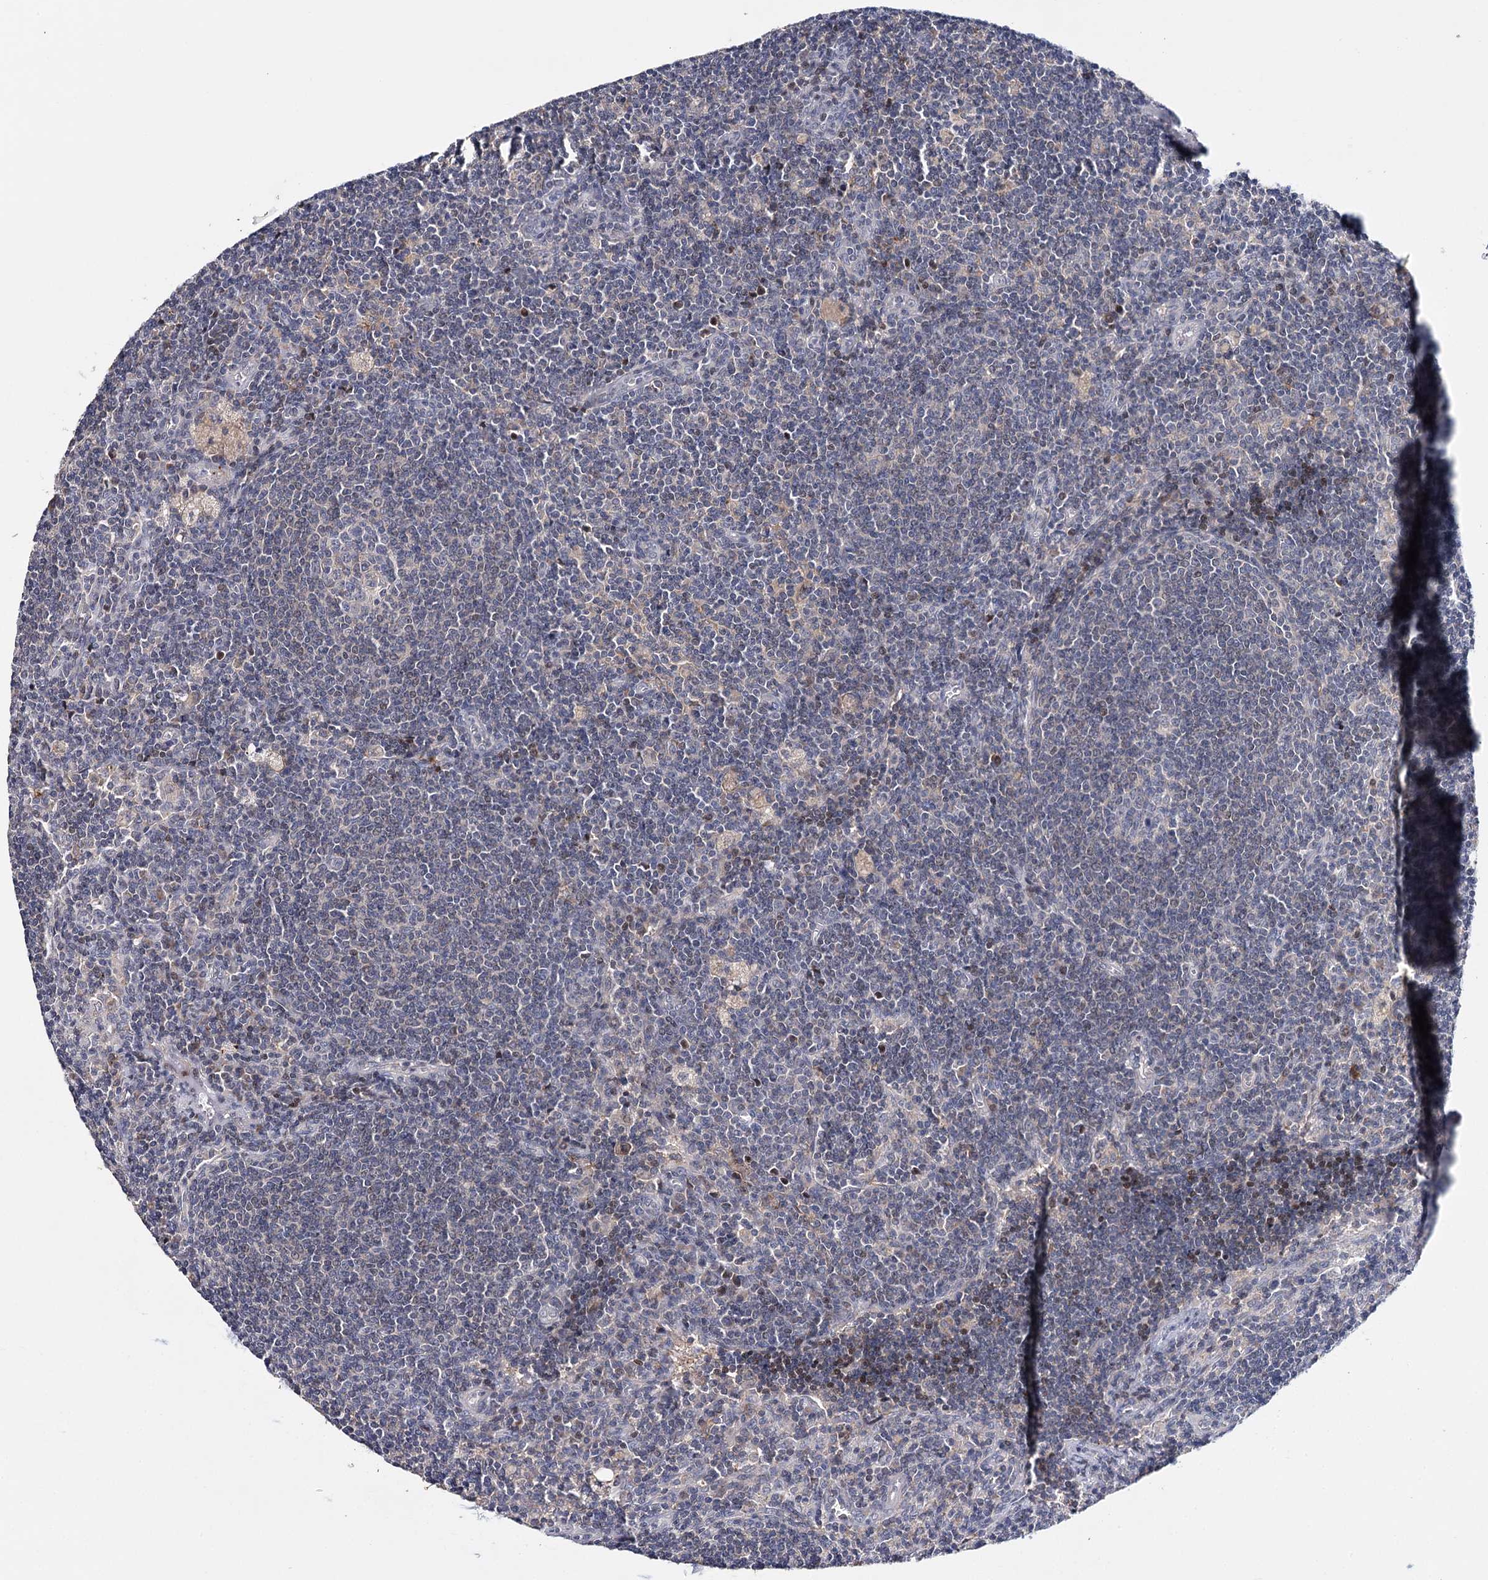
{"staining": {"intensity": "weak", "quantity": "25%-75%", "location": "cytoplasmic/membranous"}, "tissue": "lymph node", "cell_type": "Germinal center cells", "image_type": "normal", "snomed": [{"axis": "morphology", "description": "Normal tissue, NOS"}, {"axis": "topography", "description": "Lymph node"}], "caption": "Brown immunohistochemical staining in benign human lymph node exhibits weak cytoplasmic/membranous expression in about 25%-75% of germinal center cells.", "gene": "CFAP46", "patient": {"sex": "male", "age": 69}}